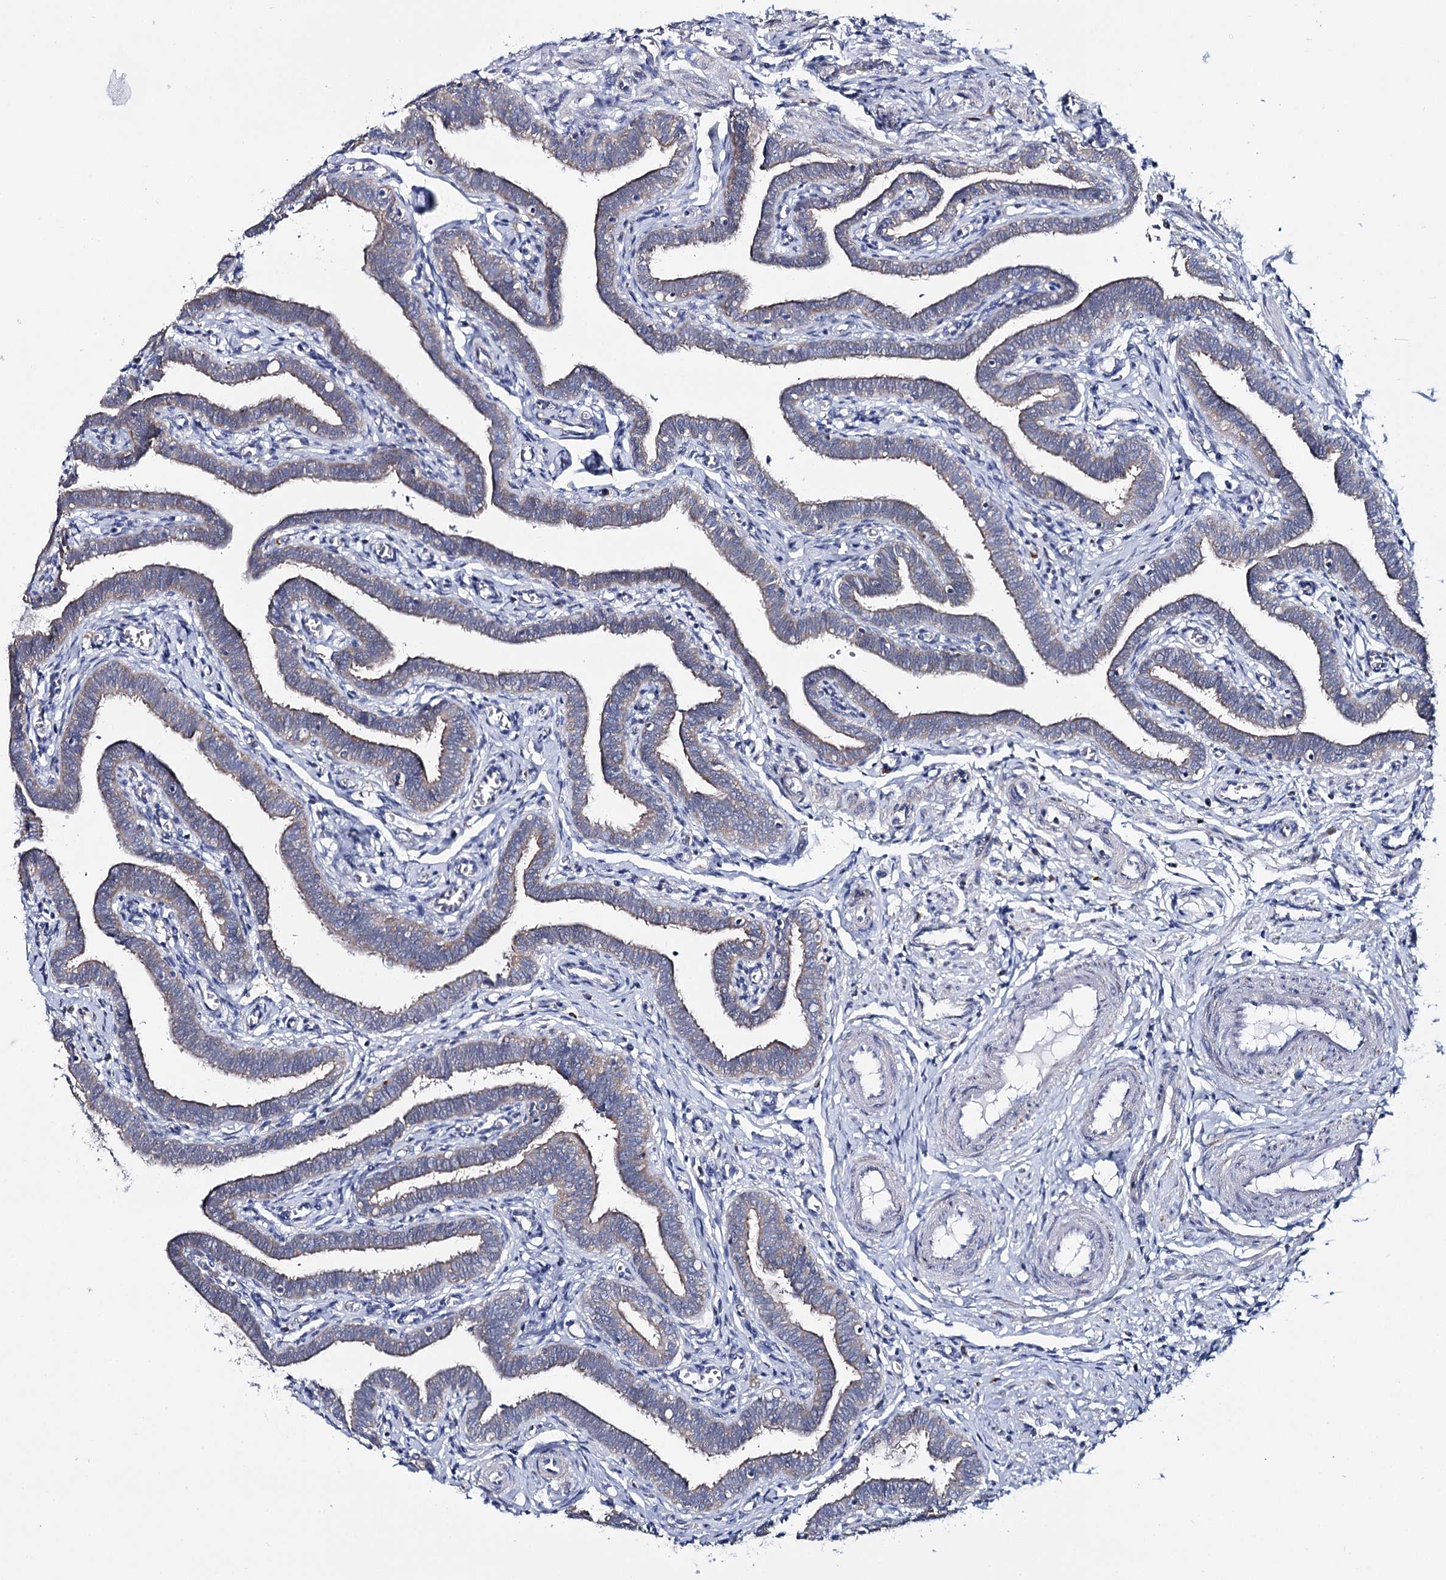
{"staining": {"intensity": "moderate", "quantity": "25%-75%", "location": "cytoplasmic/membranous"}, "tissue": "fallopian tube", "cell_type": "Glandular cells", "image_type": "normal", "snomed": [{"axis": "morphology", "description": "Normal tissue, NOS"}, {"axis": "topography", "description": "Fallopian tube"}], "caption": "A histopathology image of fallopian tube stained for a protein displays moderate cytoplasmic/membranous brown staining in glandular cells.", "gene": "THUMPD3", "patient": {"sex": "female", "age": 36}}